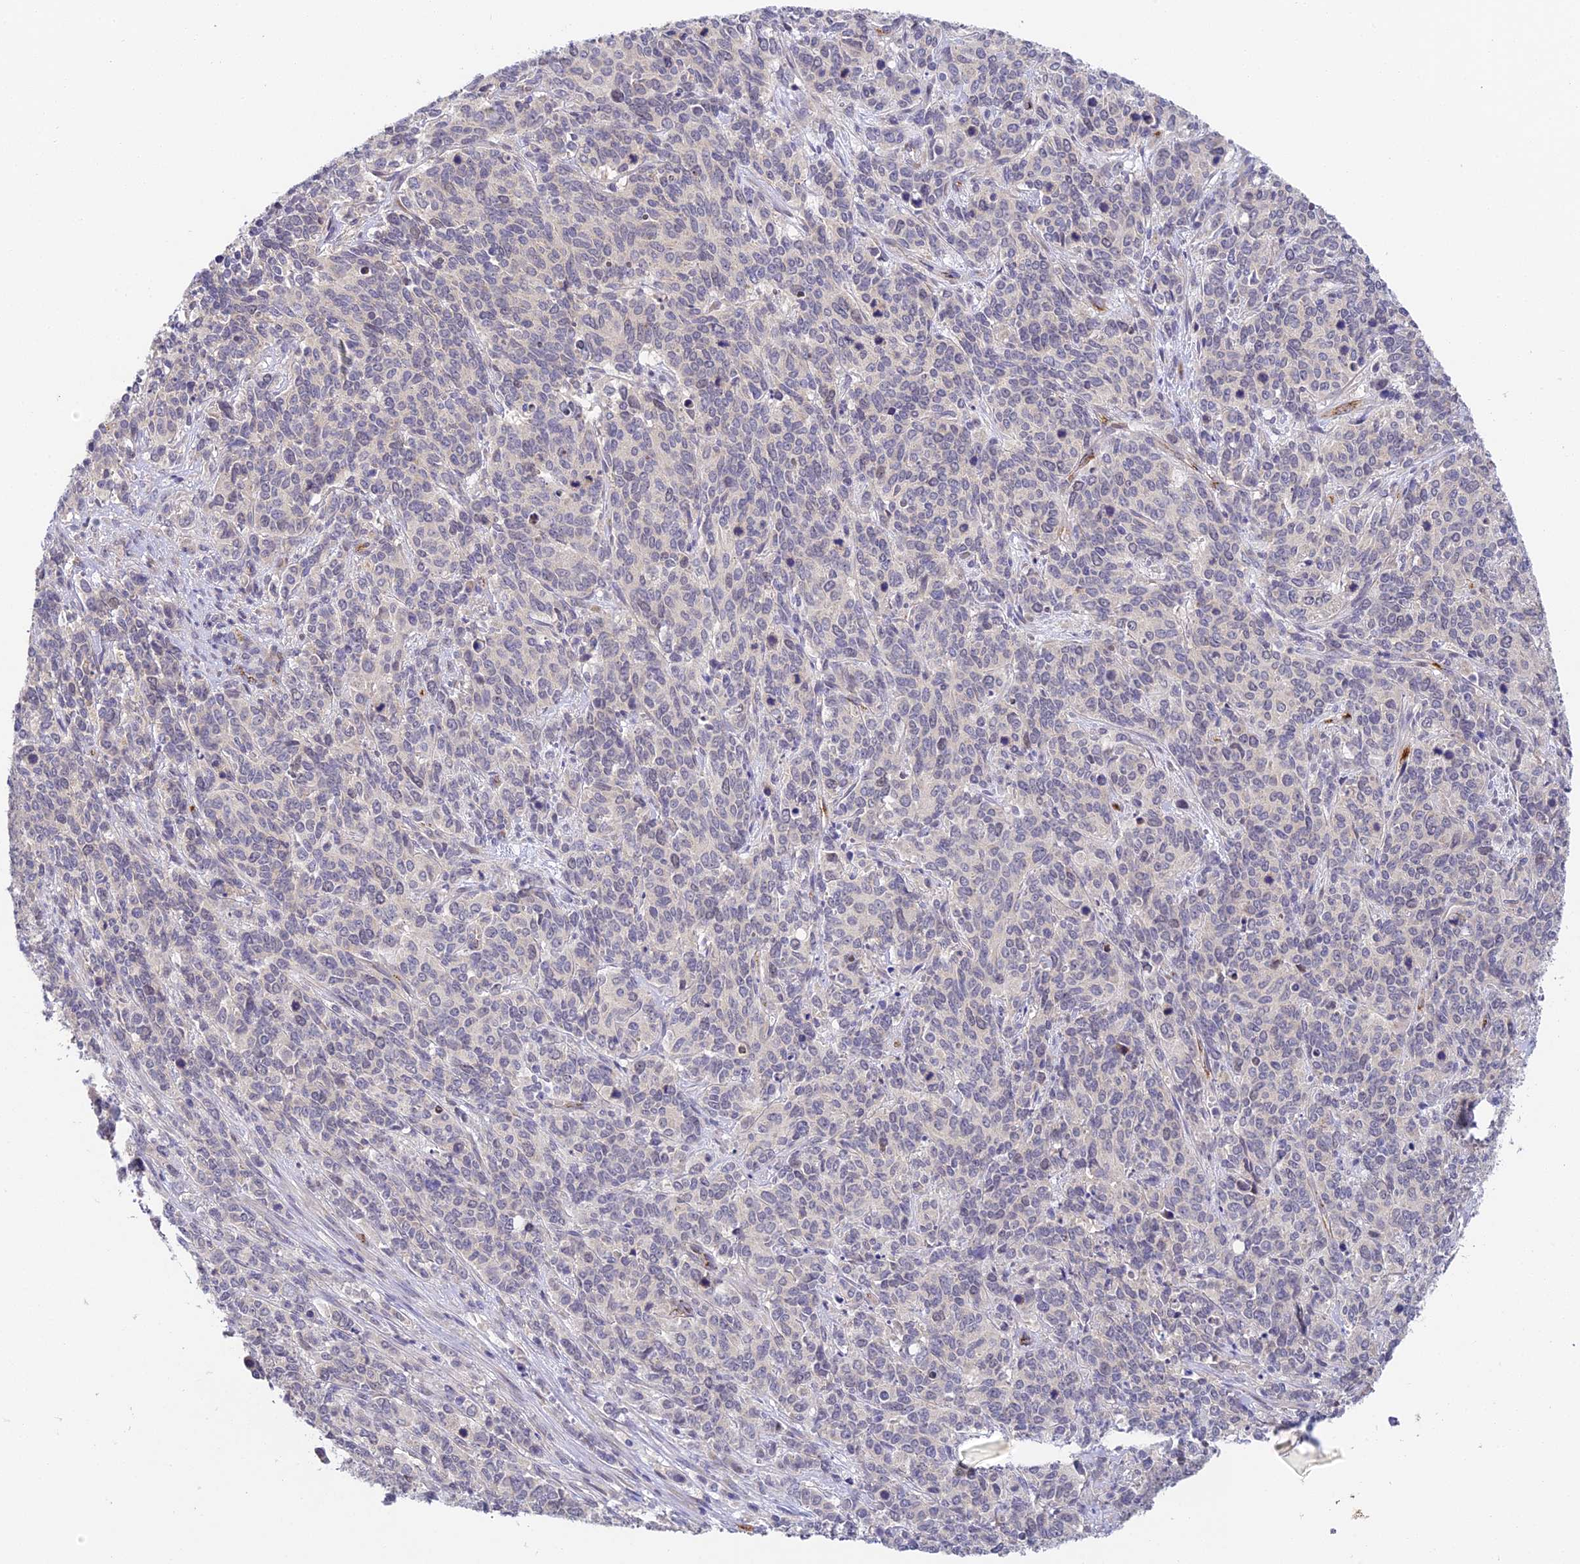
{"staining": {"intensity": "negative", "quantity": "none", "location": "none"}, "tissue": "cervical cancer", "cell_type": "Tumor cells", "image_type": "cancer", "snomed": [{"axis": "morphology", "description": "Squamous cell carcinoma, NOS"}, {"axis": "topography", "description": "Cervix"}], "caption": "Immunohistochemistry (IHC) of human squamous cell carcinoma (cervical) demonstrates no staining in tumor cells. Nuclei are stained in blue.", "gene": "DNAAF10", "patient": {"sex": "female", "age": 60}}